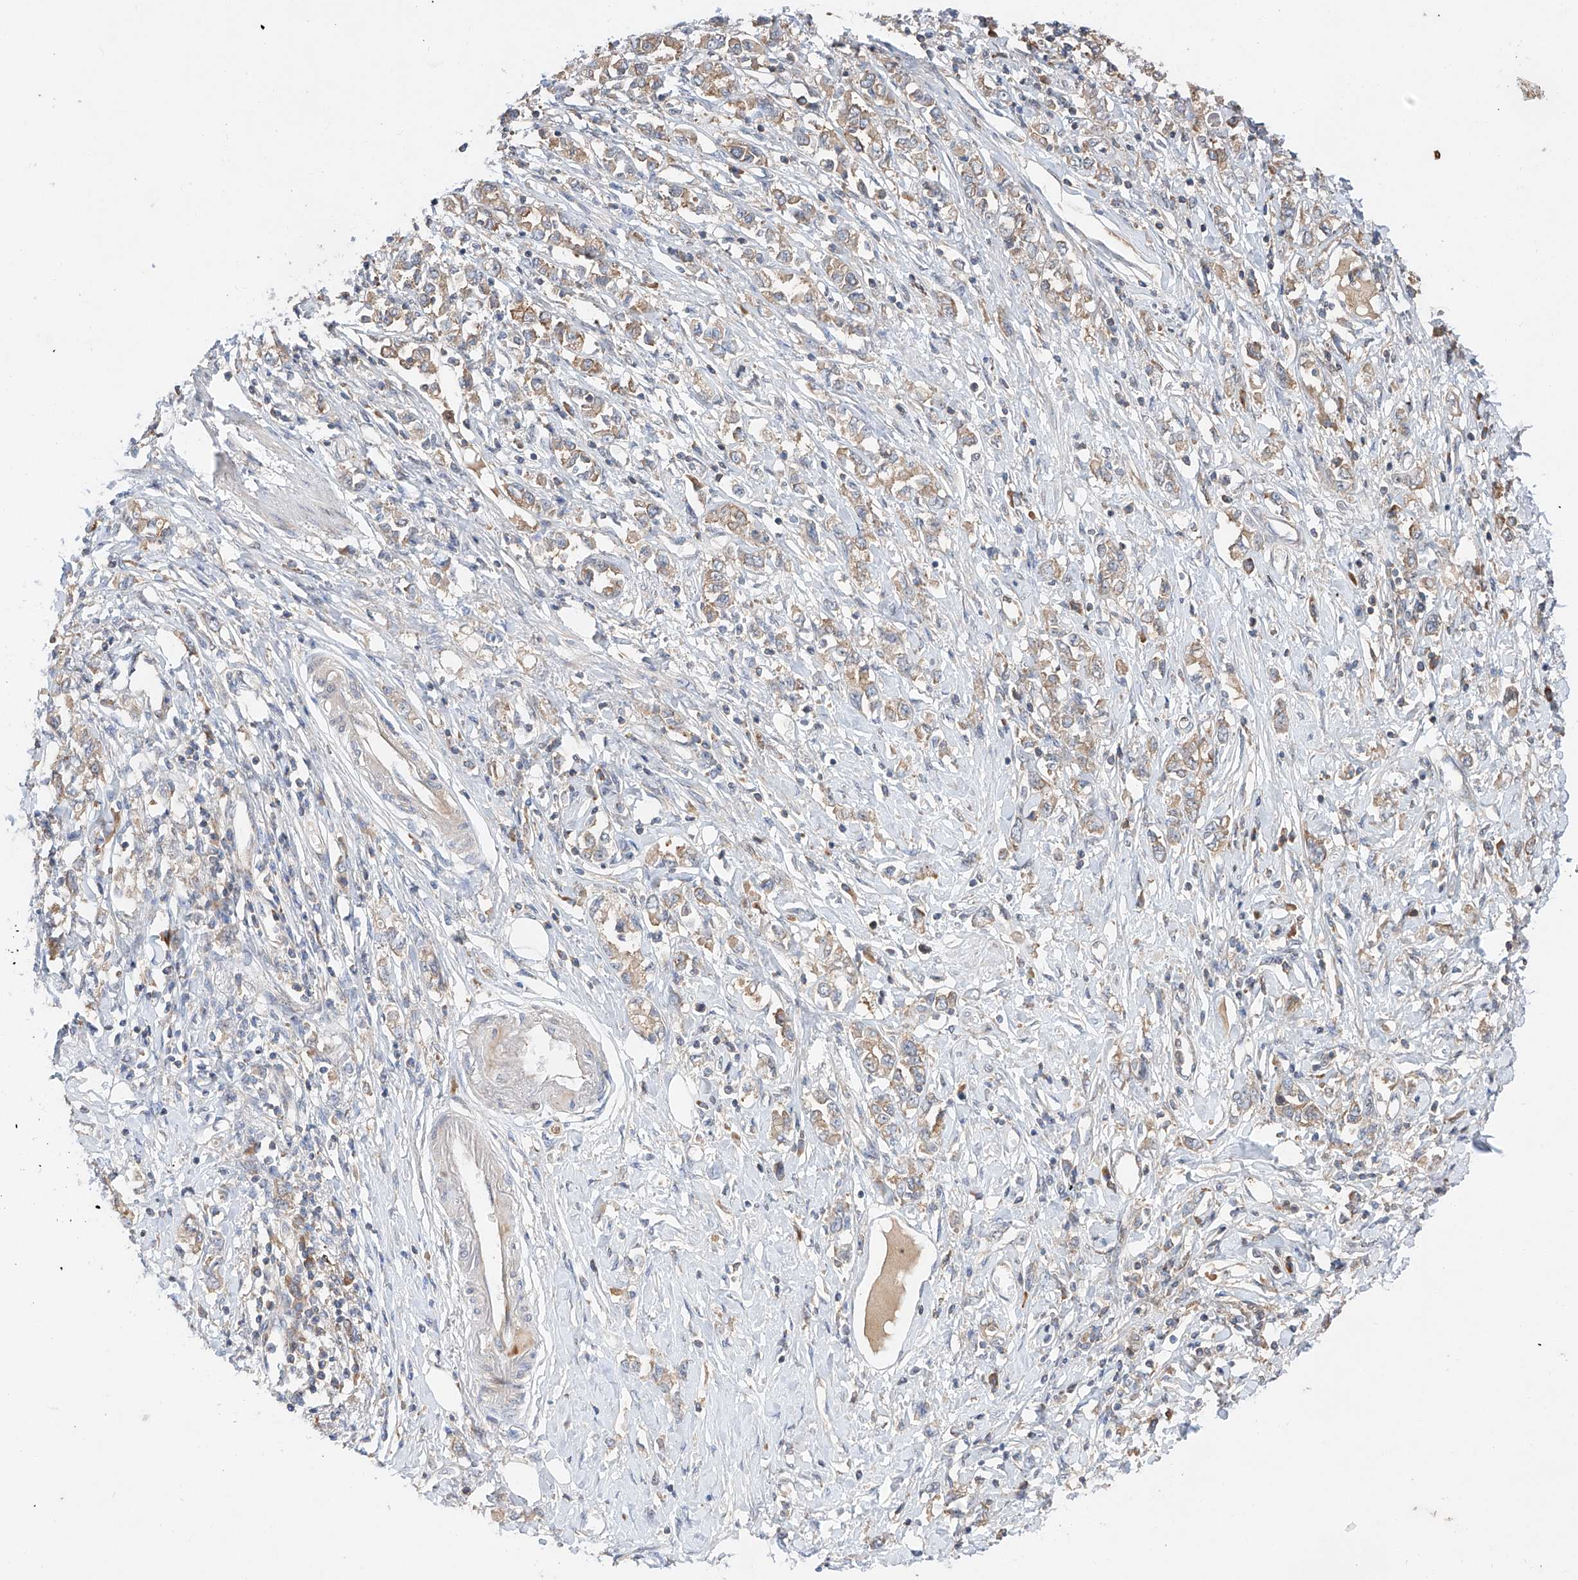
{"staining": {"intensity": "moderate", "quantity": ">75%", "location": "cytoplasmic/membranous"}, "tissue": "stomach cancer", "cell_type": "Tumor cells", "image_type": "cancer", "snomed": [{"axis": "morphology", "description": "Adenocarcinoma, NOS"}, {"axis": "topography", "description": "Stomach"}], "caption": "Immunohistochemistry of human stomach cancer exhibits medium levels of moderate cytoplasmic/membranous positivity in approximately >75% of tumor cells.", "gene": "RUSC1", "patient": {"sex": "female", "age": 76}}